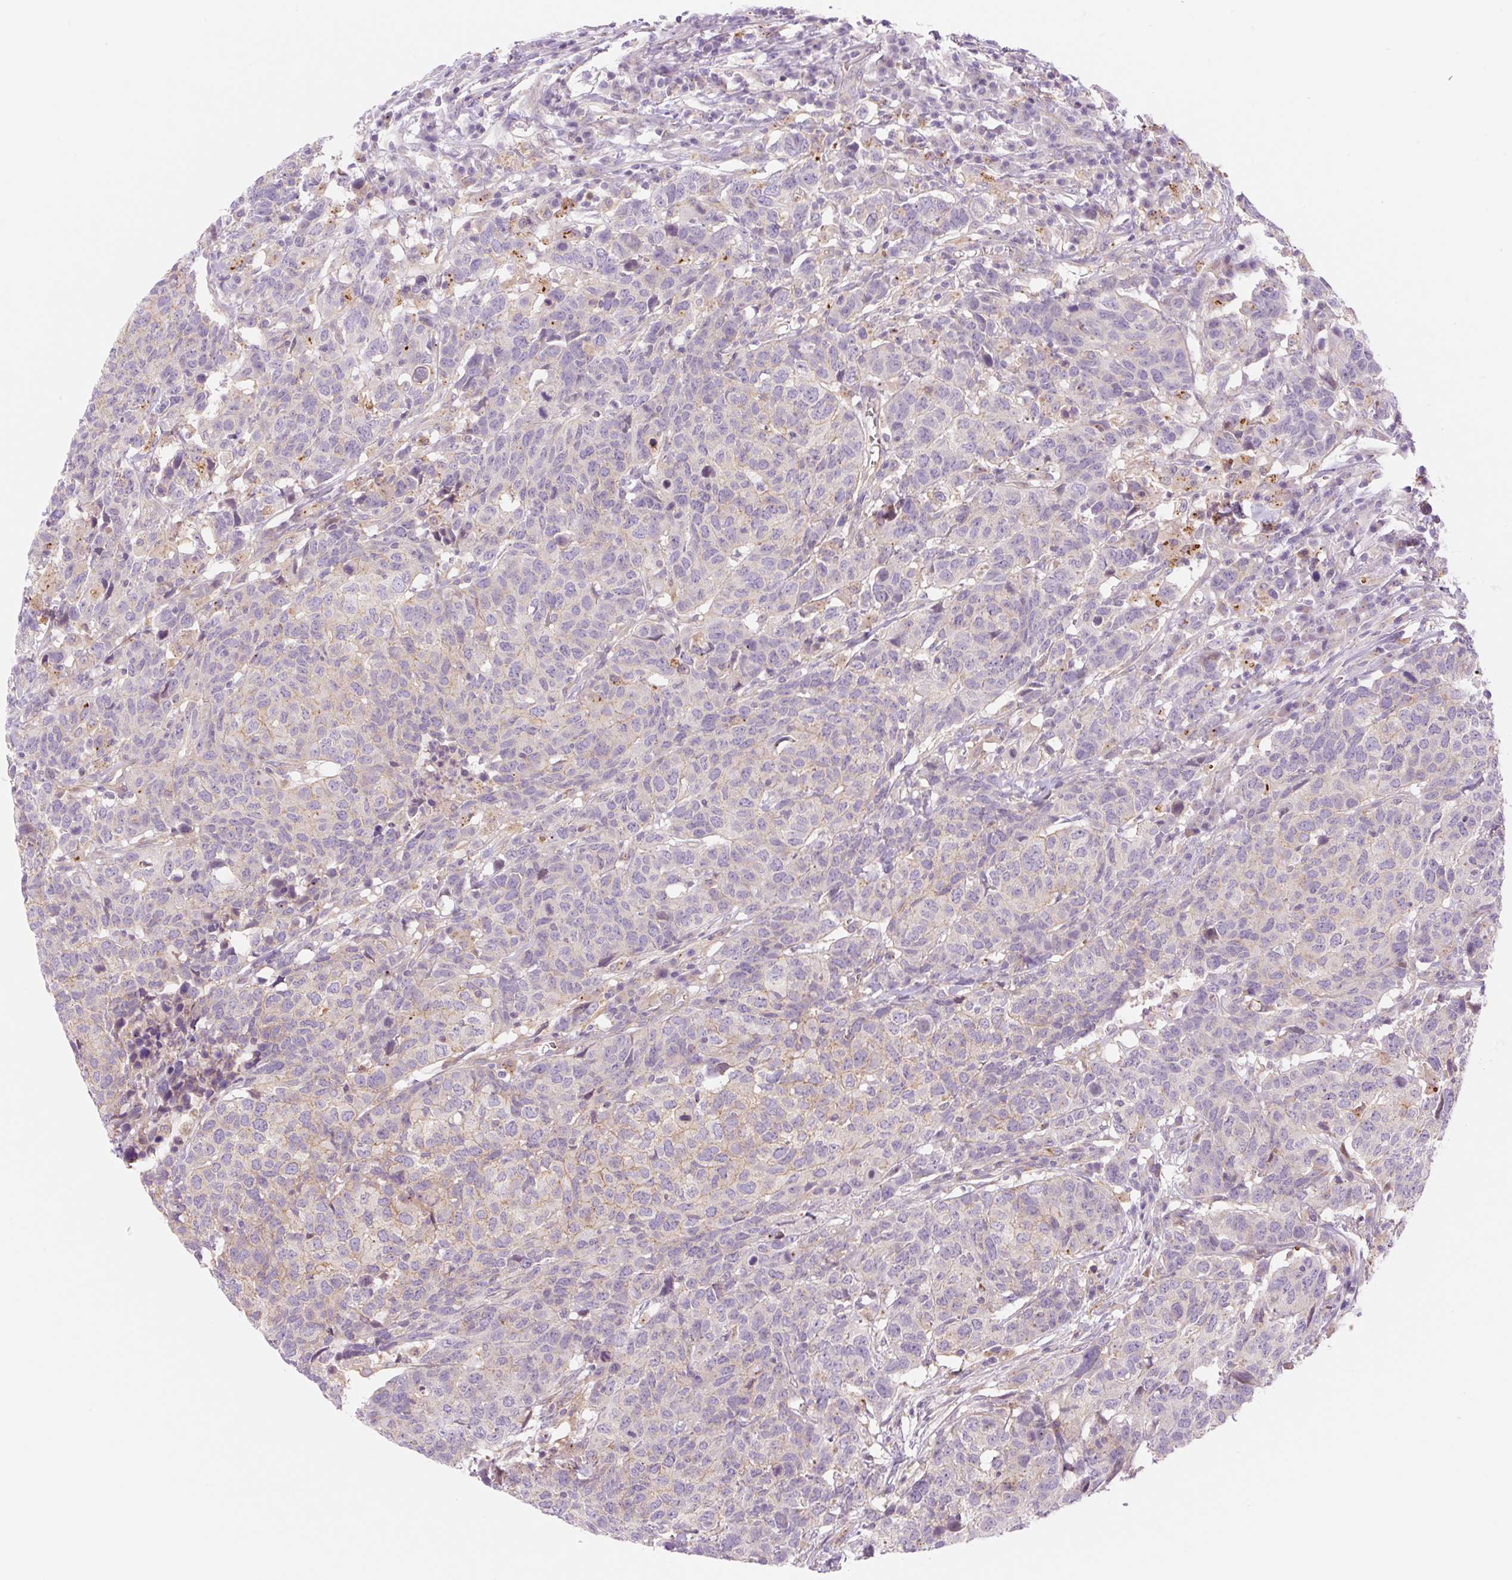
{"staining": {"intensity": "negative", "quantity": "none", "location": "none"}, "tissue": "head and neck cancer", "cell_type": "Tumor cells", "image_type": "cancer", "snomed": [{"axis": "morphology", "description": "Normal tissue, NOS"}, {"axis": "morphology", "description": "Squamous cell carcinoma, NOS"}, {"axis": "topography", "description": "Skeletal muscle"}, {"axis": "topography", "description": "Vascular tissue"}, {"axis": "topography", "description": "Peripheral nerve tissue"}, {"axis": "topography", "description": "Head-Neck"}], "caption": "A high-resolution image shows immunohistochemistry (IHC) staining of head and neck cancer, which displays no significant staining in tumor cells.", "gene": "NLRP5", "patient": {"sex": "male", "age": 66}}